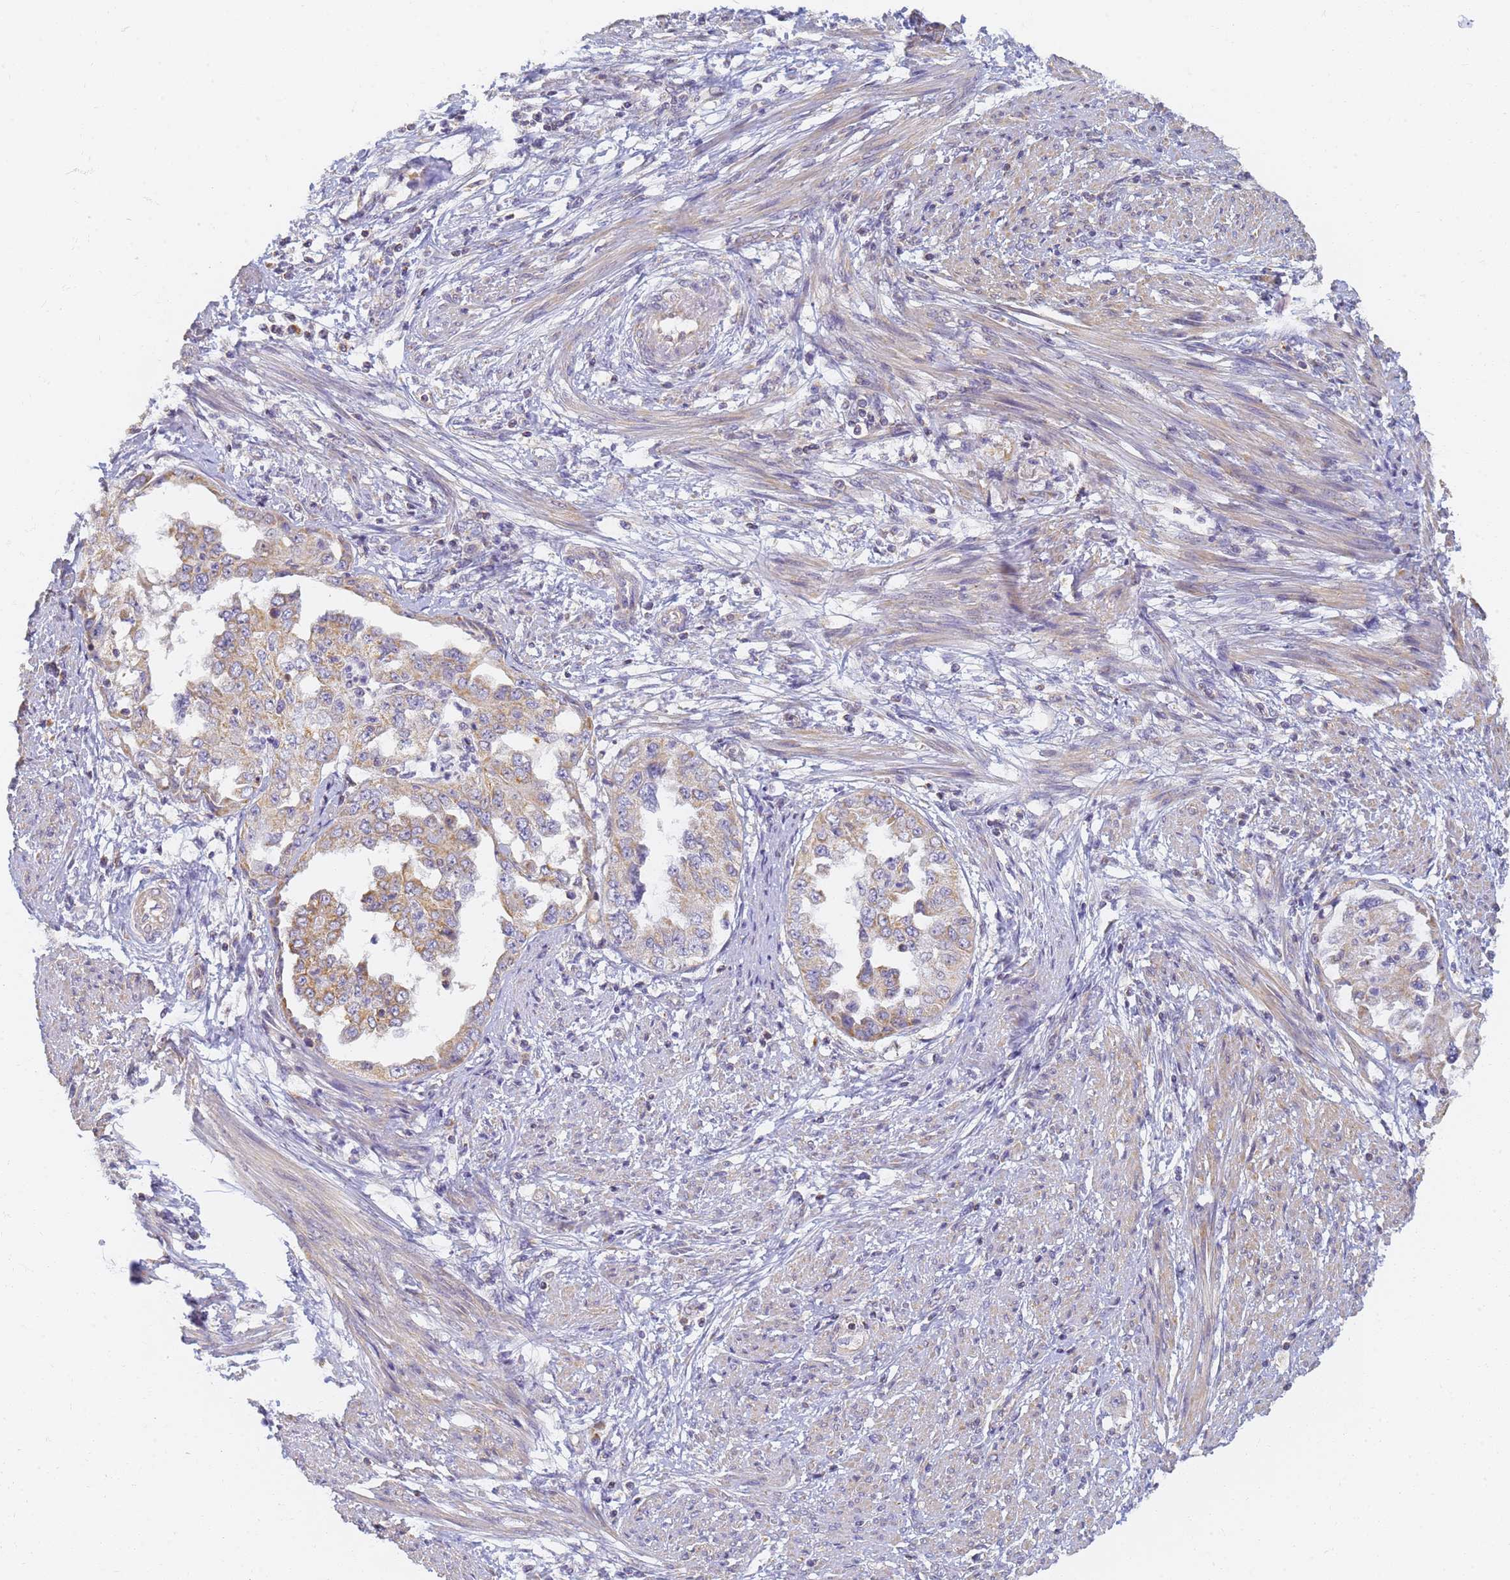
{"staining": {"intensity": "moderate", "quantity": ">75%", "location": "cytoplasmic/membranous"}, "tissue": "endometrial cancer", "cell_type": "Tumor cells", "image_type": "cancer", "snomed": [{"axis": "morphology", "description": "Adenocarcinoma, NOS"}, {"axis": "topography", "description": "Endometrium"}], "caption": "Immunohistochemistry (IHC) of endometrial cancer (adenocarcinoma) reveals medium levels of moderate cytoplasmic/membranous staining in approximately >75% of tumor cells.", "gene": "UTP23", "patient": {"sex": "female", "age": 85}}